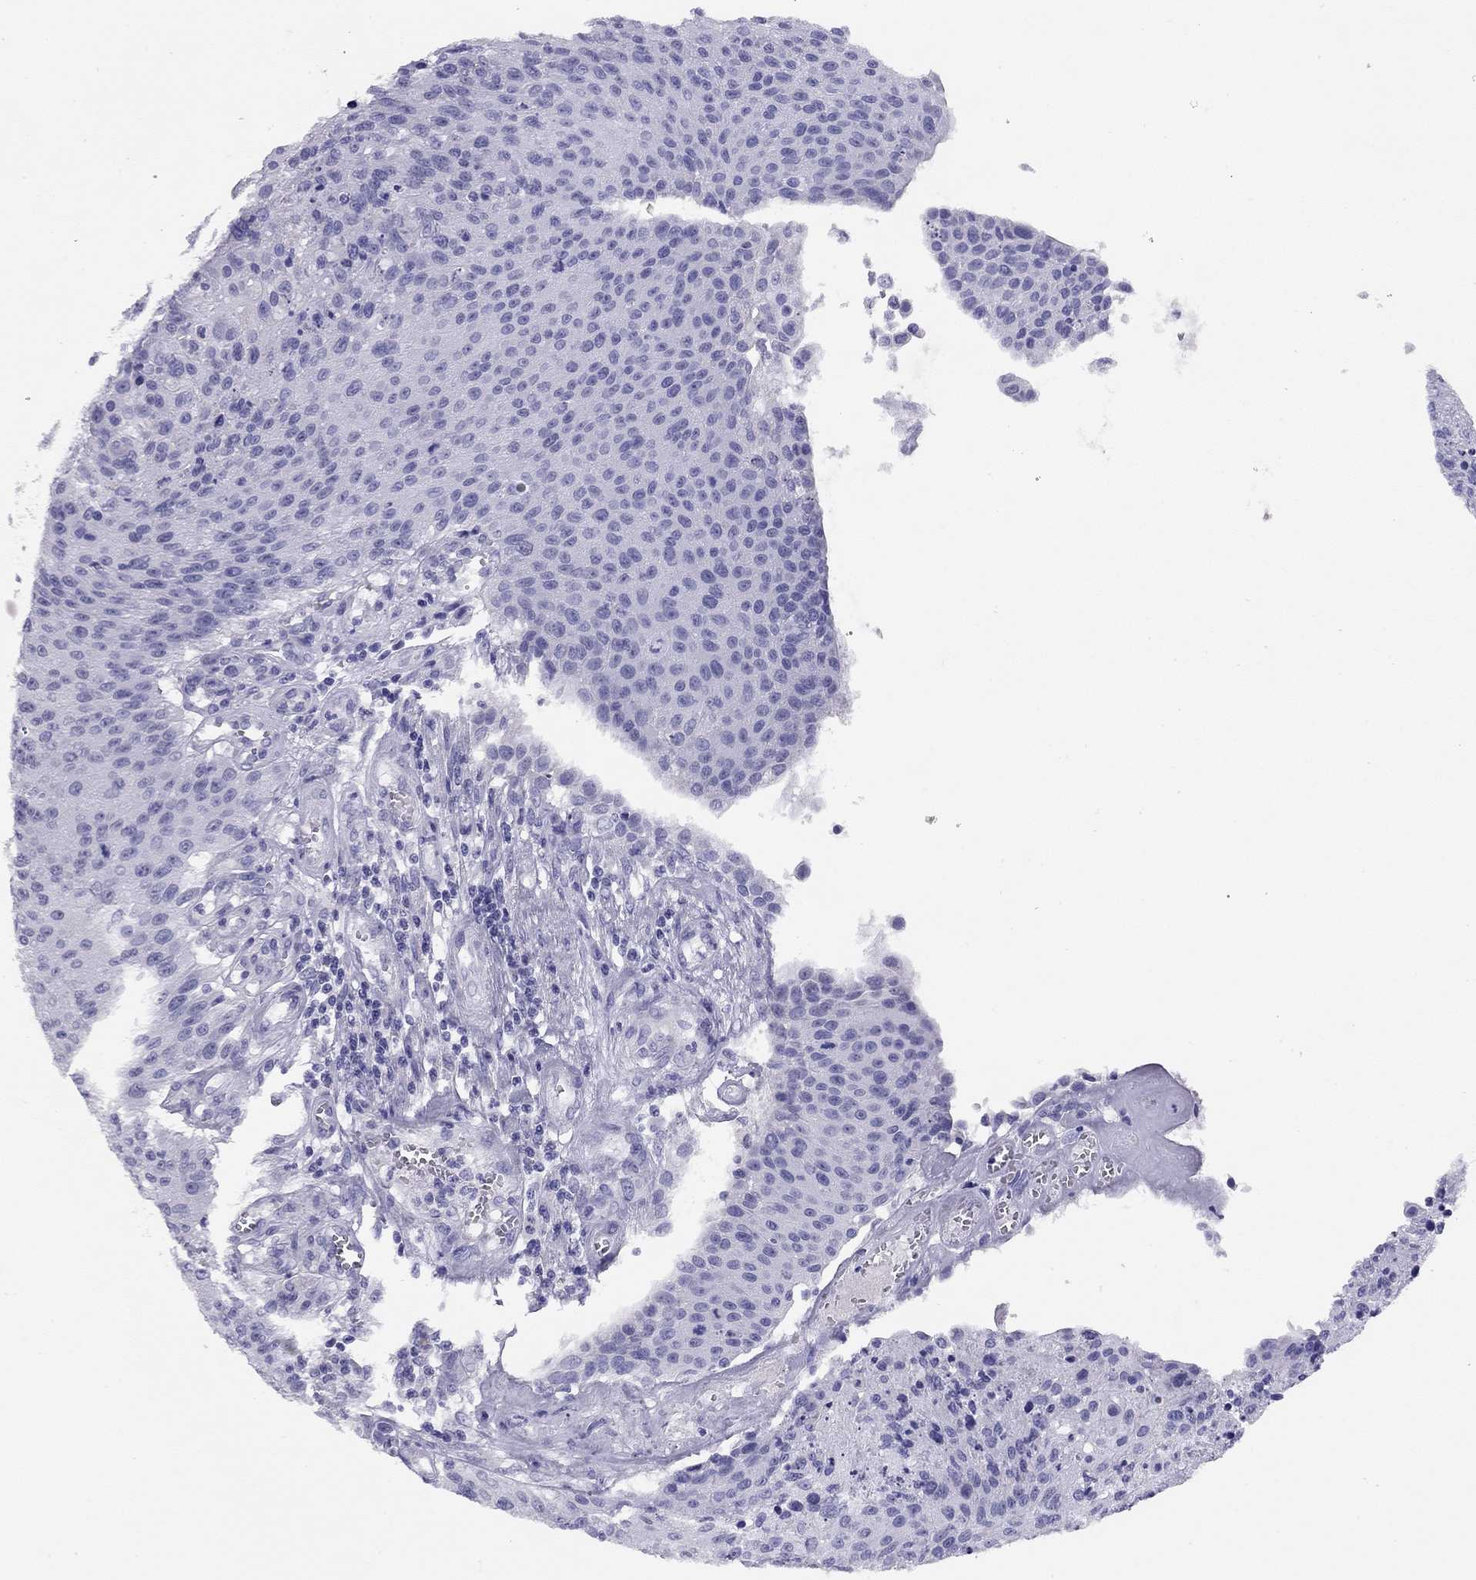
{"staining": {"intensity": "negative", "quantity": "none", "location": "none"}, "tissue": "urothelial cancer", "cell_type": "Tumor cells", "image_type": "cancer", "snomed": [{"axis": "morphology", "description": "Urothelial carcinoma, NOS"}, {"axis": "topography", "description": "Urinary bladder"}], "caption": "High power microscopy histopathology image of an immunohistochemistry photomicrograph of transitional cell carcinoma, revealing no significant positivity in tumor cells.", "gene": "LRIT2", "patient": {"sex": "male", "age": 55}}